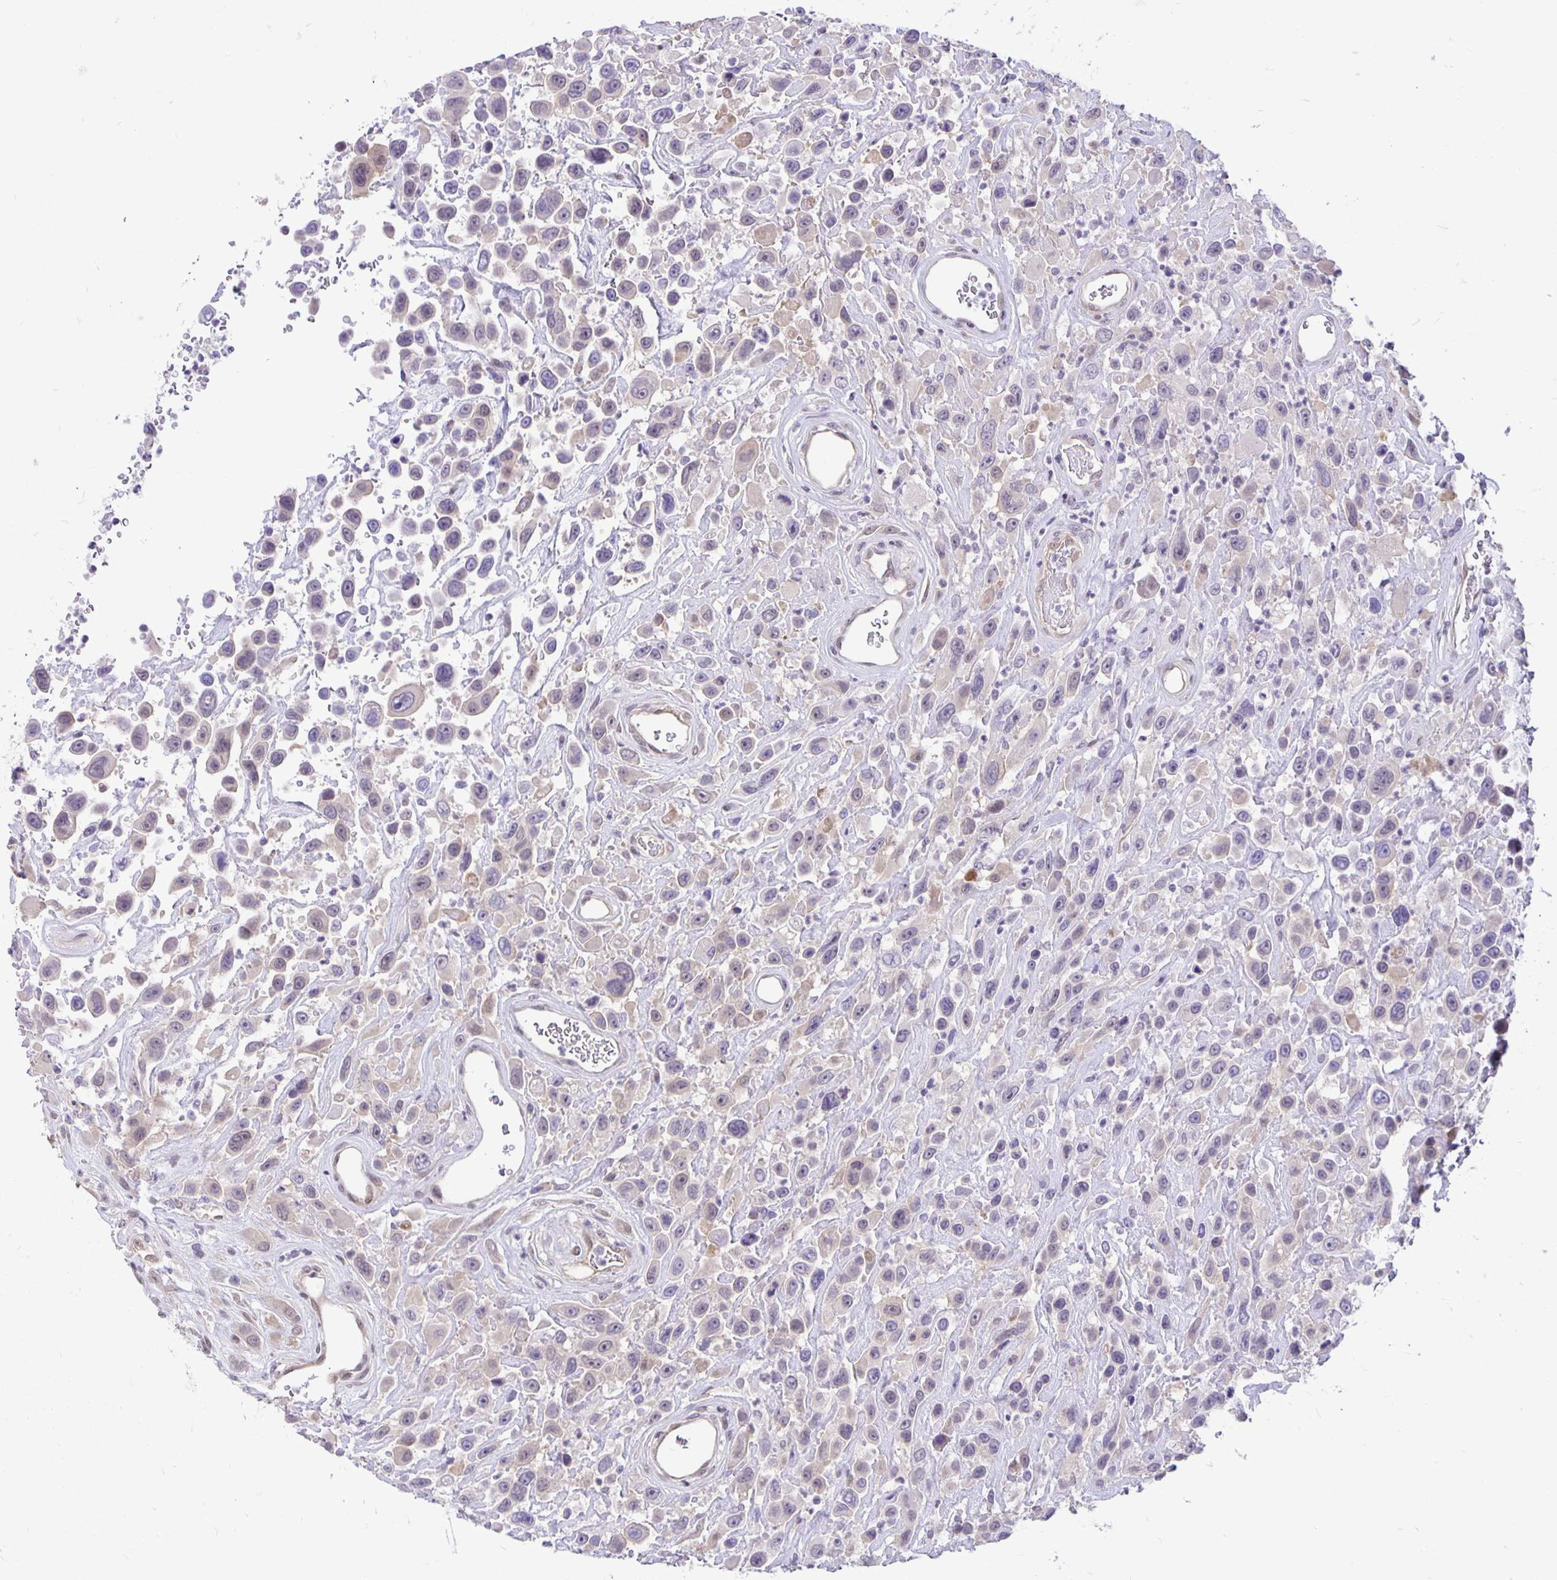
{"staining": {"intensity": "negative", "quantity": "none", "location": "none"}, "tissue": "urothelial cancer", "cell_type": "Tumor cells", "image_type": "cancer", "snomed": [{"axis": "morphology", "description": "Urothelial carcinoma, High grade"}, {"axis": "topography", "description": "Urinary bladder"}], "caption": "Tumor cells are negative for brown protein staining in high-grade urothelial carcinoma.", "gene": "TAX1BP3", "patient": {"sex": "male", "age": 53}}